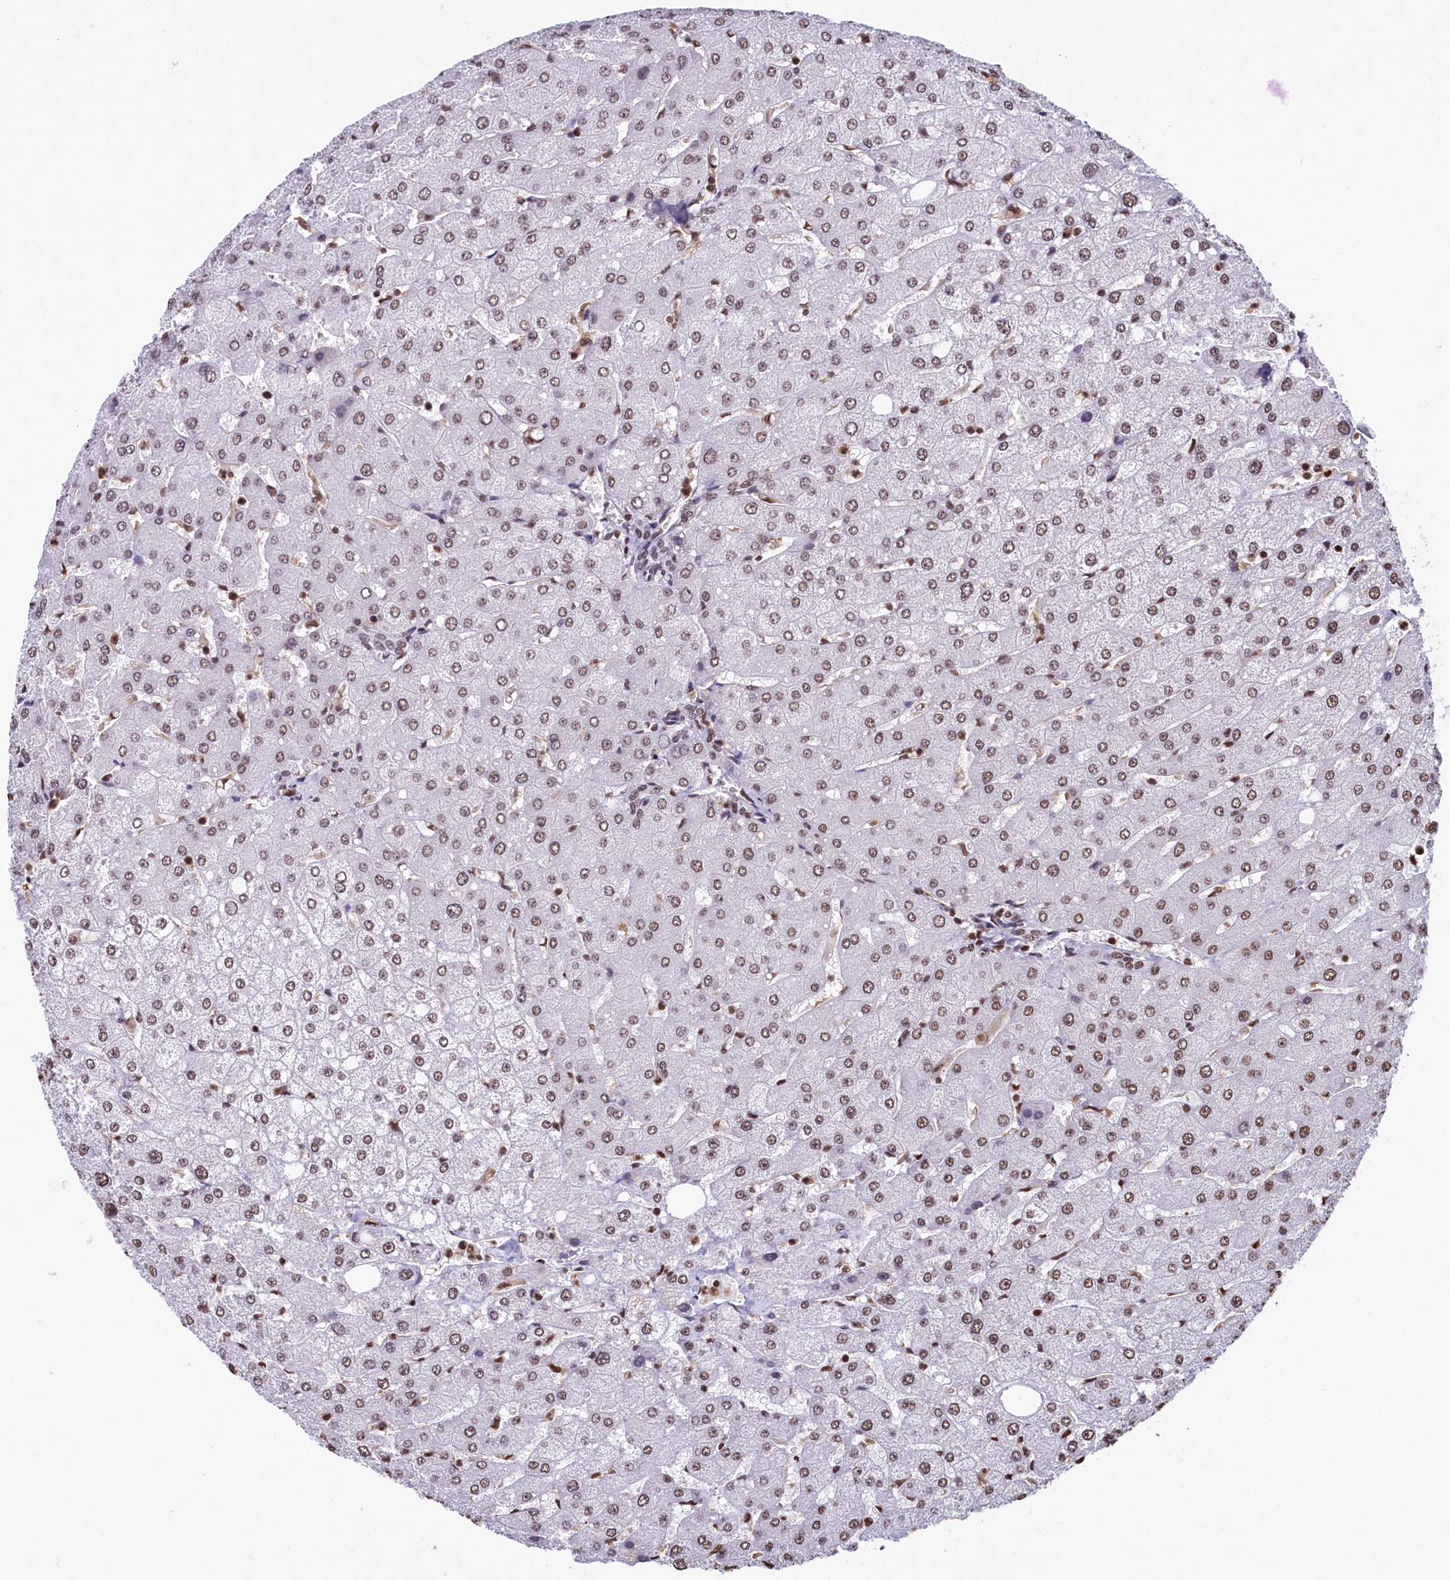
{"staining": {"intensity": "moderate", "quantity": ">75%", "location": "nuclear"}, "tissue": "liver", "cell_type": "Cholangiocytes", "image_type": "normal", "snomed": [{"axis": "morphology", "description": "Normal tissue, NOS"}, {"axis": "topography", "description": "Liver"}], "caption": "Protein expression analysis of normal liver reveals moderate nuclear positivity in about >75% of cholangiocytes.", "gene": "SNRPD2", "patient": {"sex": "male", "age": 55}}